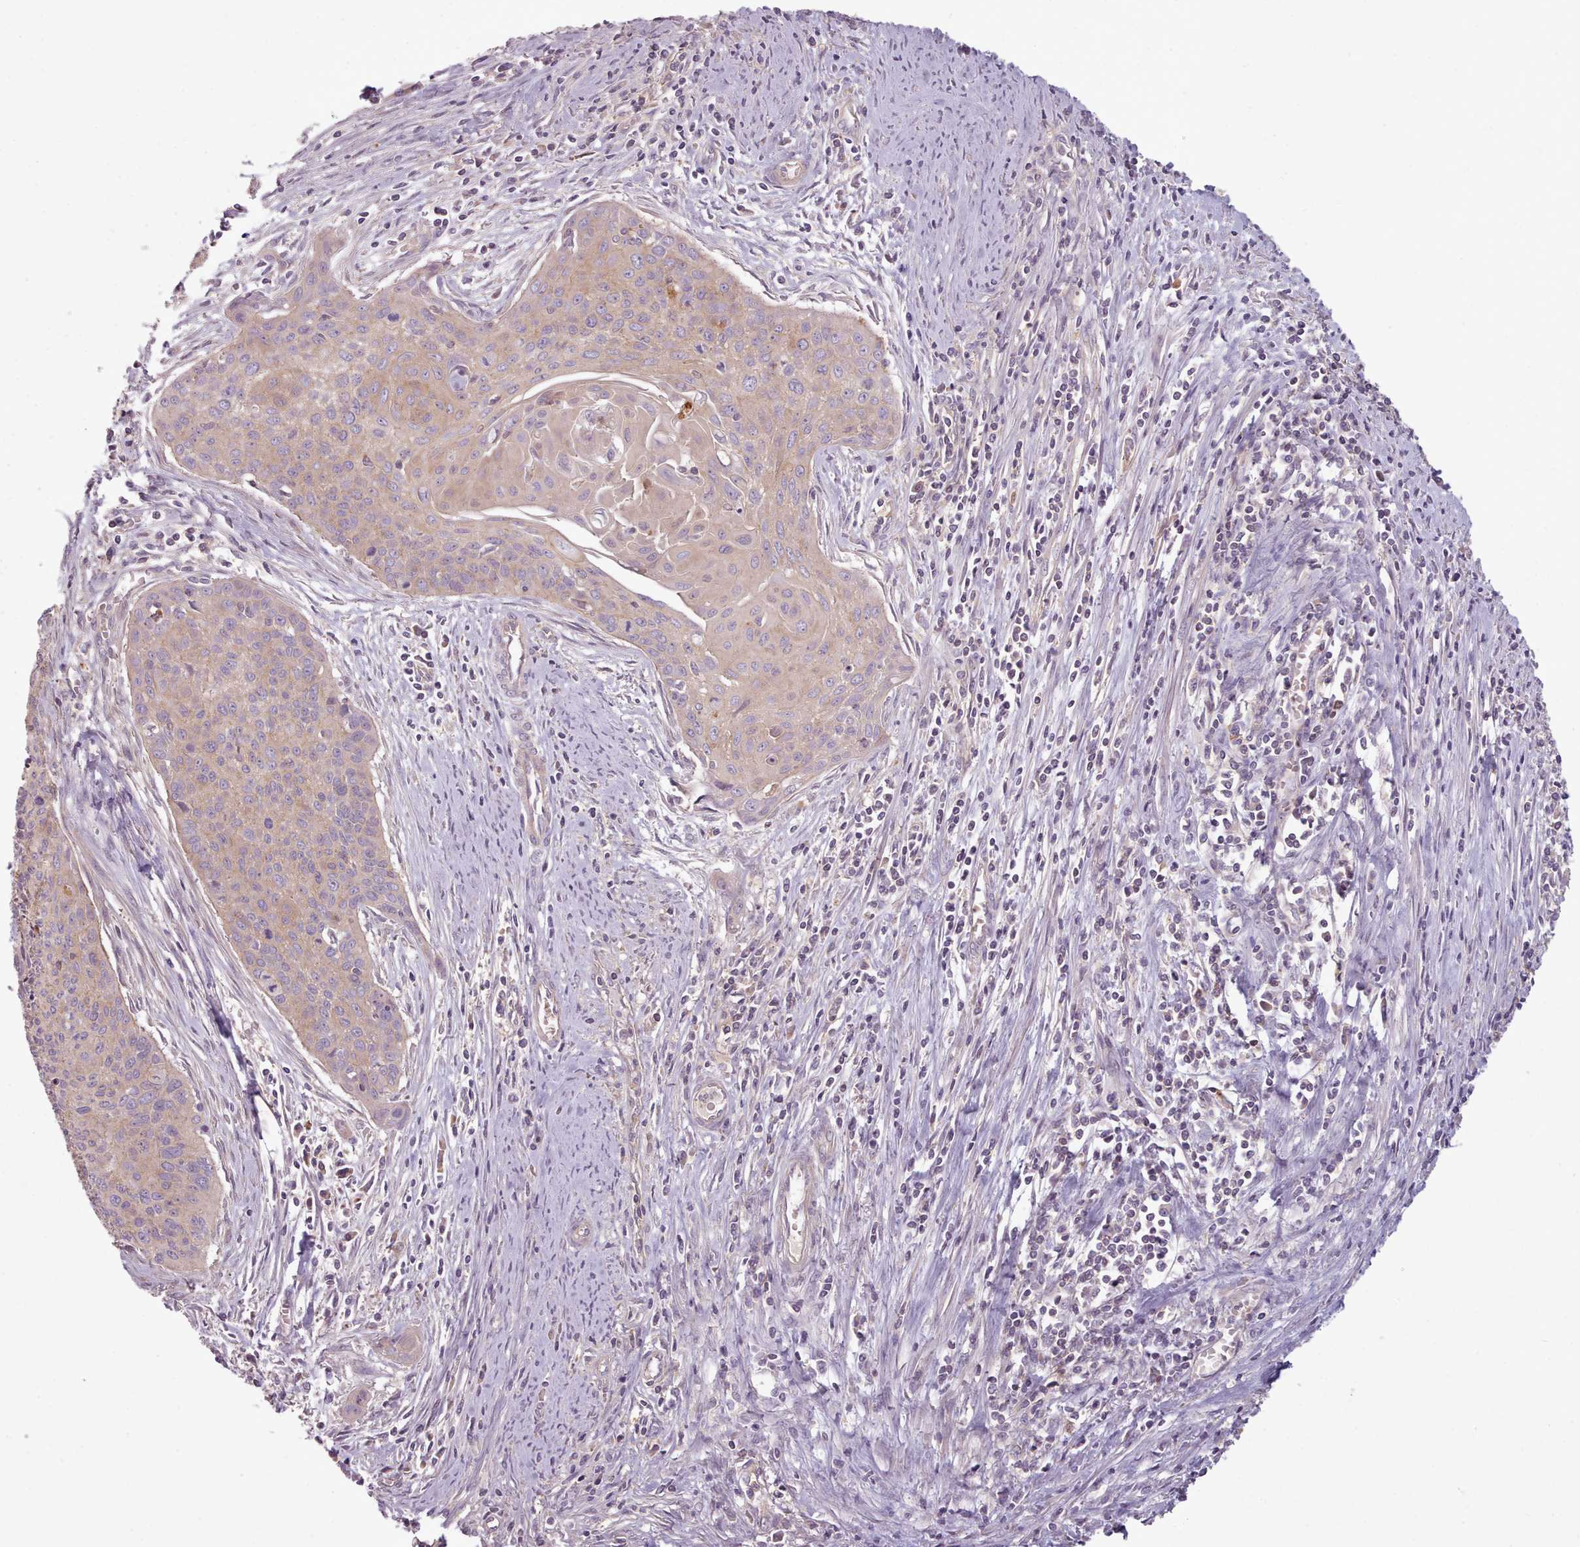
{"staining": {"intensity": "weak", "quantity": ">75%", "location": "cytoplasmic/membranous"}, "tissue": "cervical cancer", "cell_type": "Tumor cells", "image_type": "cancer", "snomed": [{"axis": "morphology", "description": "Squamous cell carcinoma, NOS"}, {"axis": "topography", "description": "Cervix"}], "caption": "Tumor cells show low levels of weak cytoplasmic/membranous staining in approximately >75% of cells in human squamous cell carcinoma (cervical). (Stains: DAB in brown, nuclei in blue, Microscopy: brightfield microscopy at high magnification).", "gene": "NT5DC2", "patient": {"sex": "female", "age": 55}}